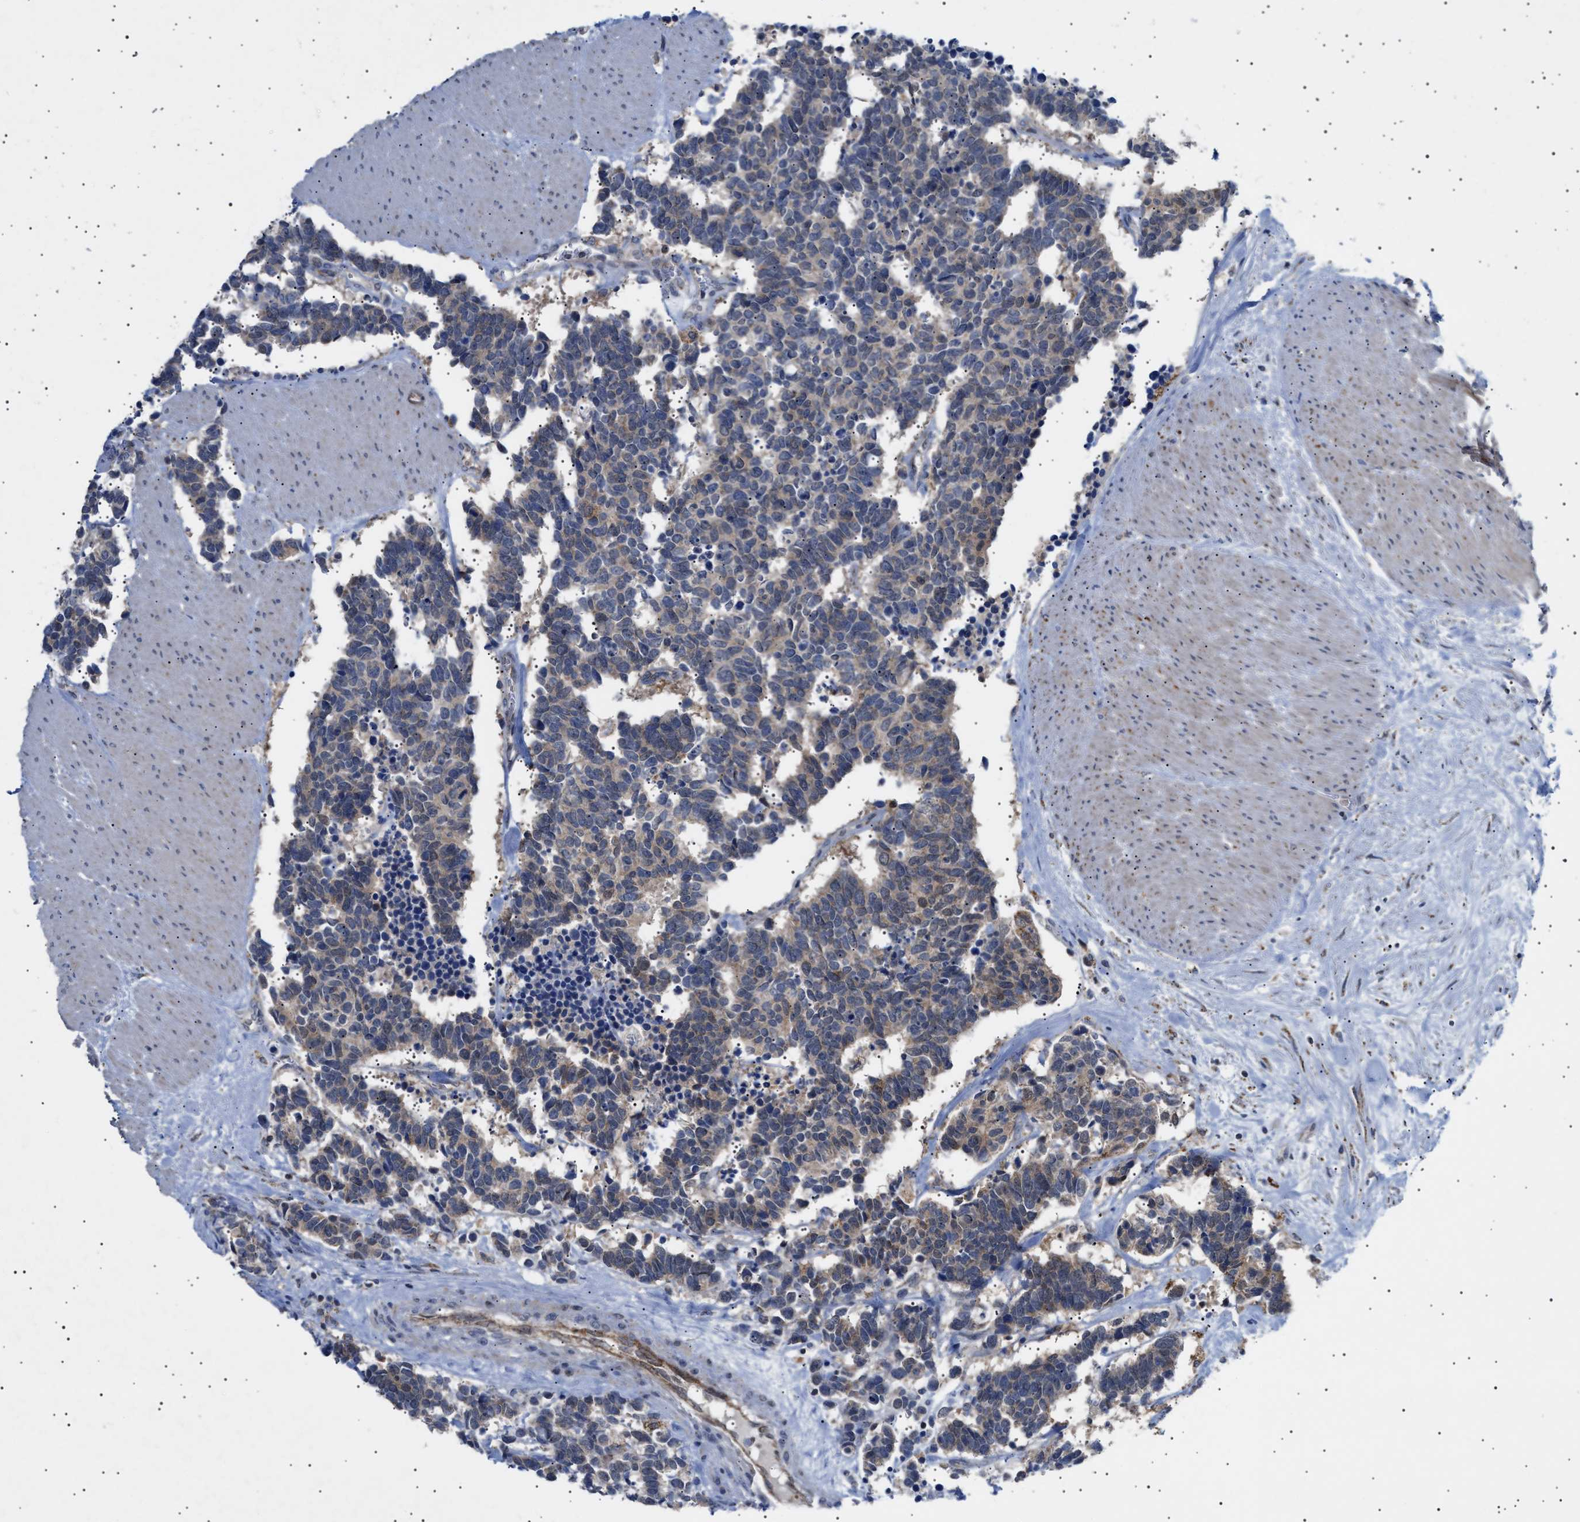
{"staining": {"intensity": "moderate", "quantity": "25%-75%", "location": "cytoplasmic/membranous"}, "tissue": "carcinoid", "cell_type": "Tumor cells", "image_type": "cancer", "snomed": [{"axis": "morphology", "description": "Carcinoma, NOS"}, {"axis": "morphology", "description": "Carcinoid, malignant, NOS"}, {"axis": "topography", "description": "Urinary bladder"}], "caption": "Malignant carcinoid stained with DAB (3,3'-diaminobenzidine) immunohistochemistry reveals medium levels of moderate cytoplasmic/membranous staining in approximately 25%-75% of tumor cells.", "gene": "SIRT5", "patient": {"sex": "male", "age": 57}}